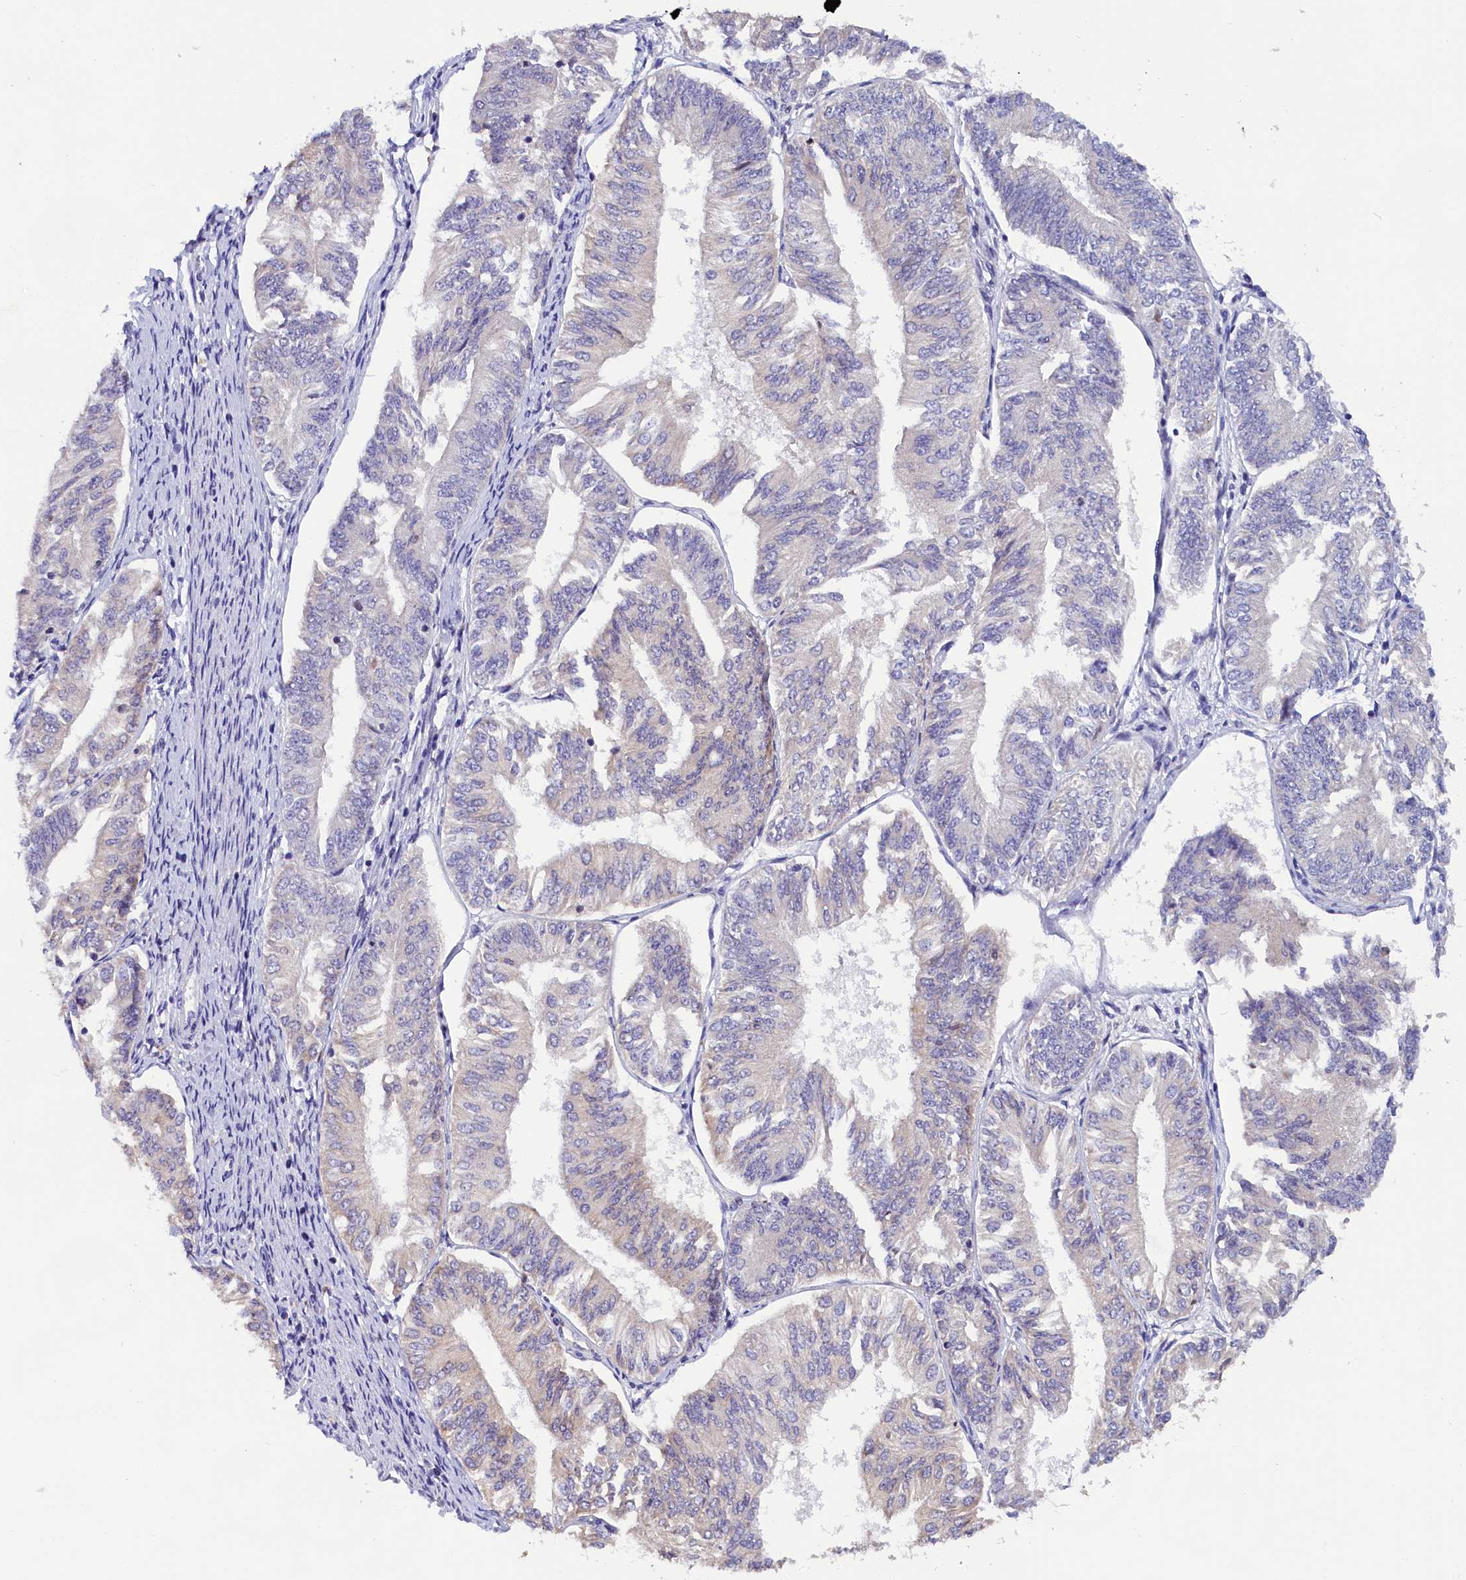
{"staining": {"intensity": "negative", "quantity": "none", "location": "none"}, "tissue": "endometrial cancer", "cell_type": "Tumor cells", "image_type": "cancer", "snomed": [{"axis": "morphology", "description": "Adenocarcinoma, NOS"}, {"axis": "topography", "description": "Endometrium"}], "caption": "Immunohistochemistry (IHC) of endometrial cancer (adenocarcinoma) reveals no expression in tumor cells.", "gene": "BTBD9", "patient": {"sex": "female", "age": 58}}